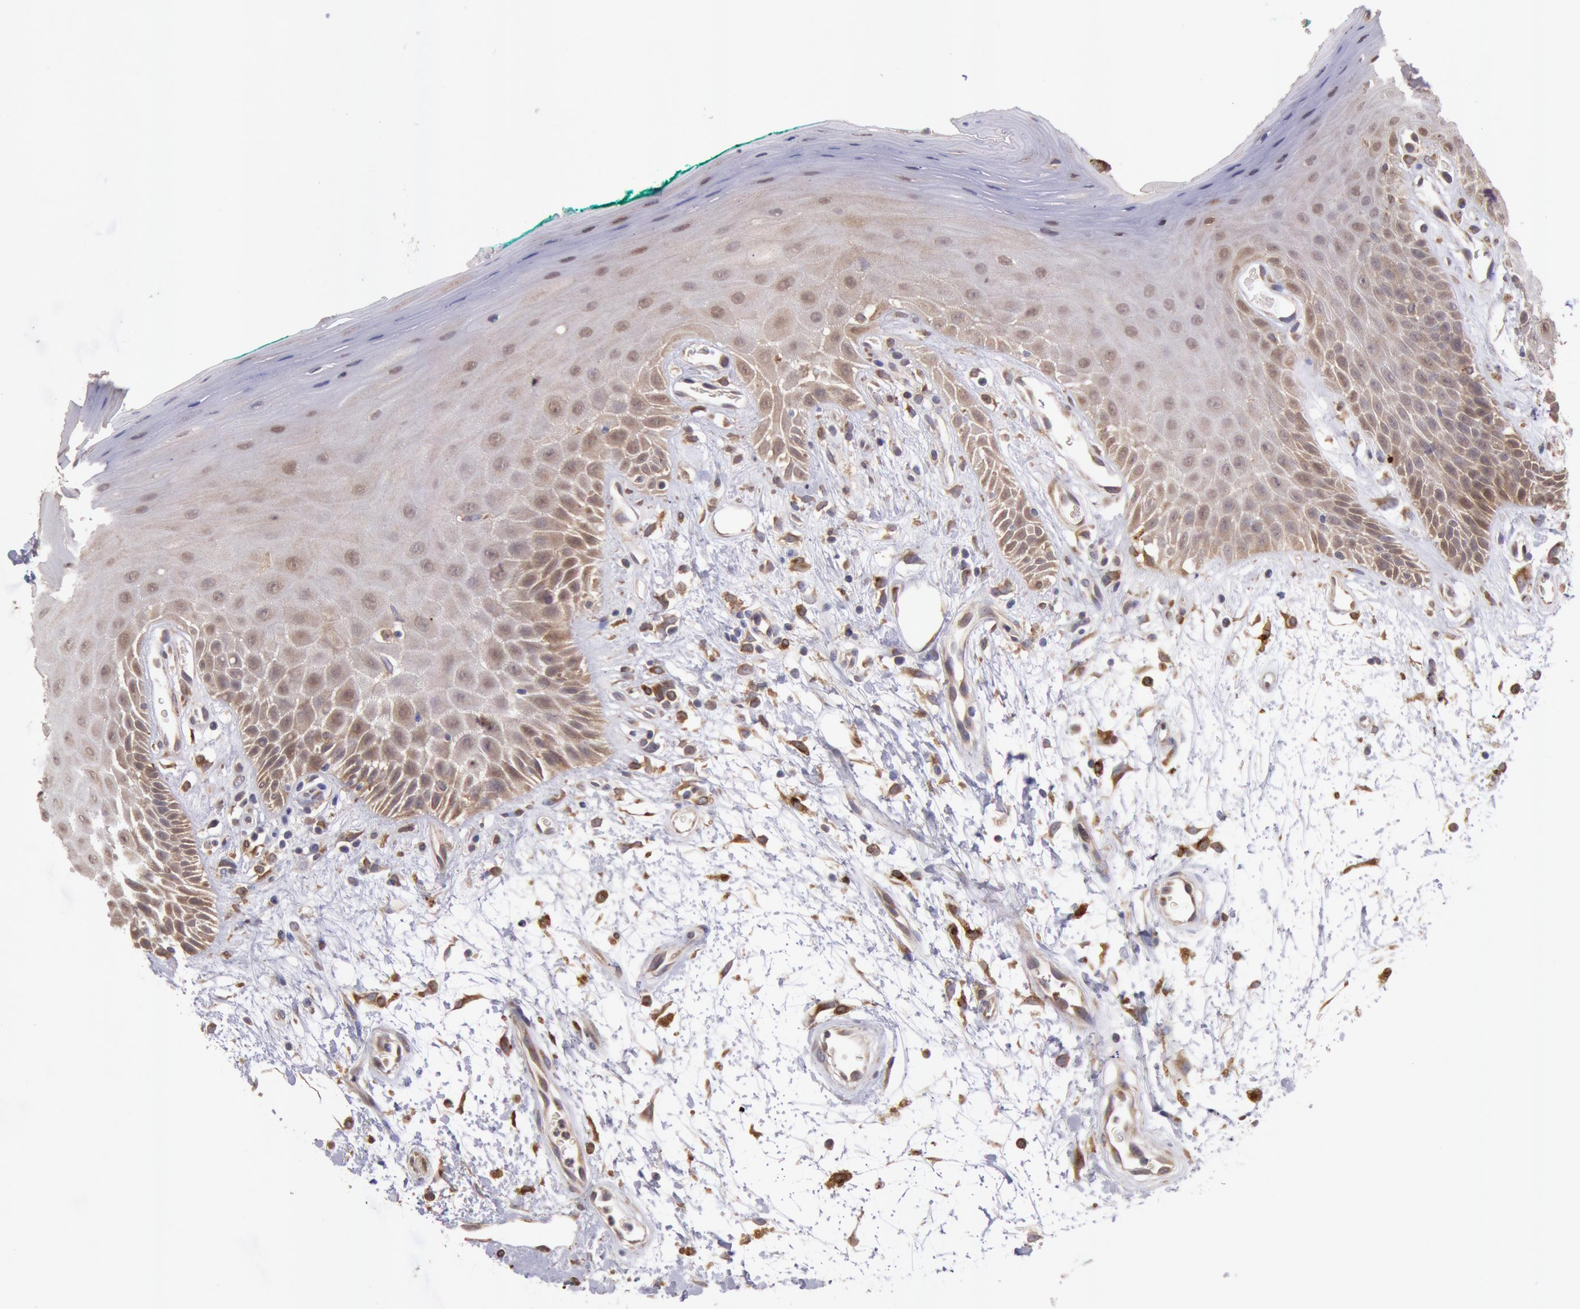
{"staining": {"intensity": "moderate", "quantity": "25%-75%", "location": "cytoplasmic/membranous,nuclear"}, "tissue": "oral mucosa", "cell_type": "Squamous epithelial cells", "image_type": "normal", "snomed": [{"axis": "morphology", "description": "Normal tissue, NOS"}, {"axis": "morphology", "description": "Squamous cell carcinoma, NOS"}, {"axis": "topography", "description": "Skeletal muscle"}, {"axis": "topography", "description": "Oral tissue"}, {"axis": "topography", "description": "Head-Neck"}], "caption": "Immunohistochemical staining of unremarkable human oral mucosa reveals medium levels of moderate cytoplasmic/membranous,nuclear staining in about 25%-75% of squamous epithelial cells.", "gene": "COMT", "patient": {"sex": "female", "age": 84}}